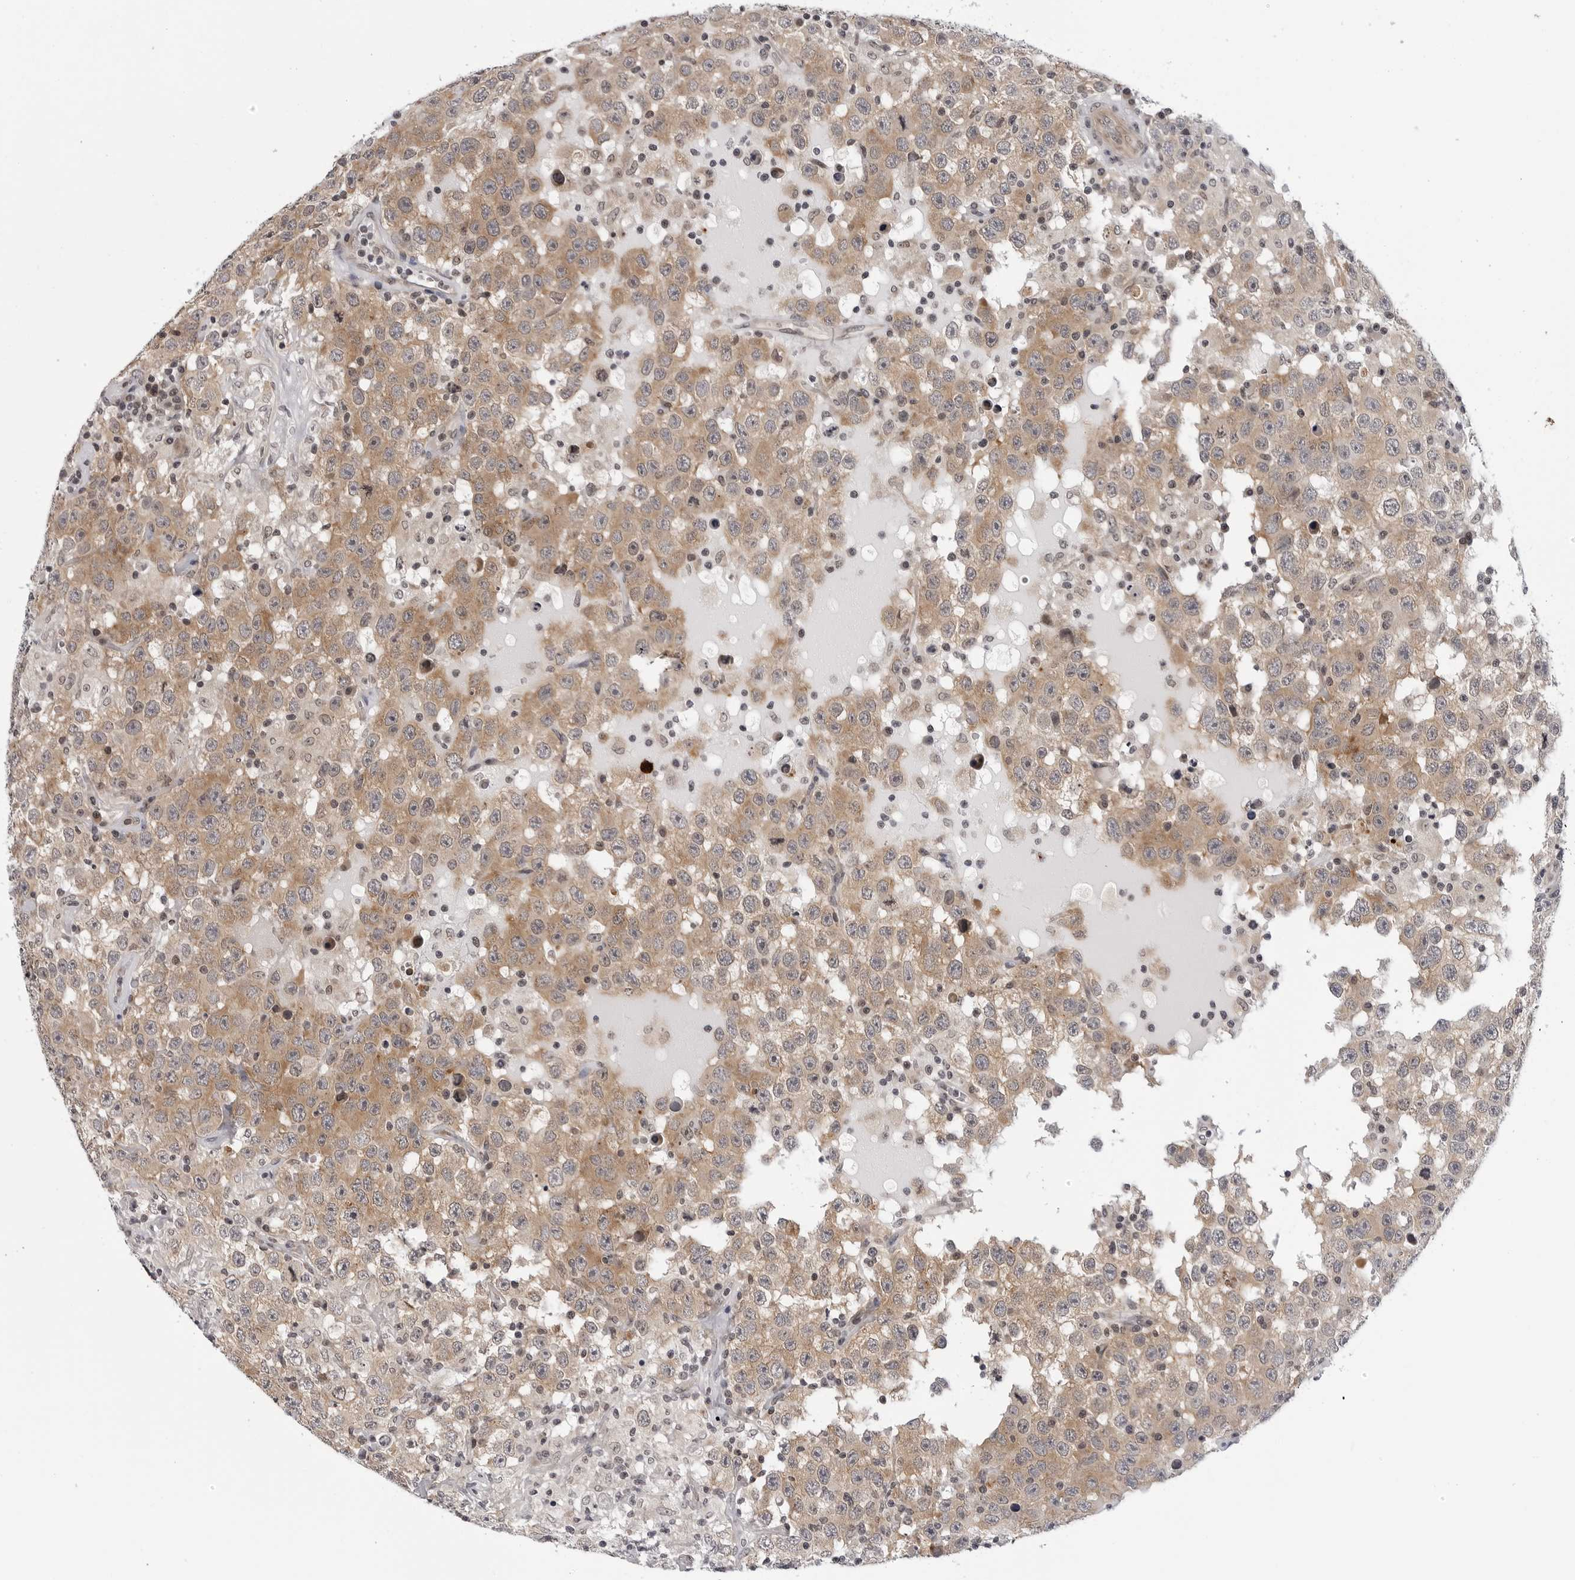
{"staining": {"intensity": "moderate", "quantity": "25%-75%", "location": "cytoplasmic/membranous"}, "tissue": "testis cancer", "cell_type": "Tumor cells", "image_type": "cancer", "snomed": [{"axis": "morphology", "description": "Seminoma, NOS"}, {"axis": "topography", "description": "Testis"}], "caption": "Immunohistochemical staining of human testis seminoma displays medium levels of moderate cytoplasmic/membranous protein positivity in about 25%-75% of tumor cells.", "gene": "KIAA1614", "patient": {"sex": "male", "age": 41}}